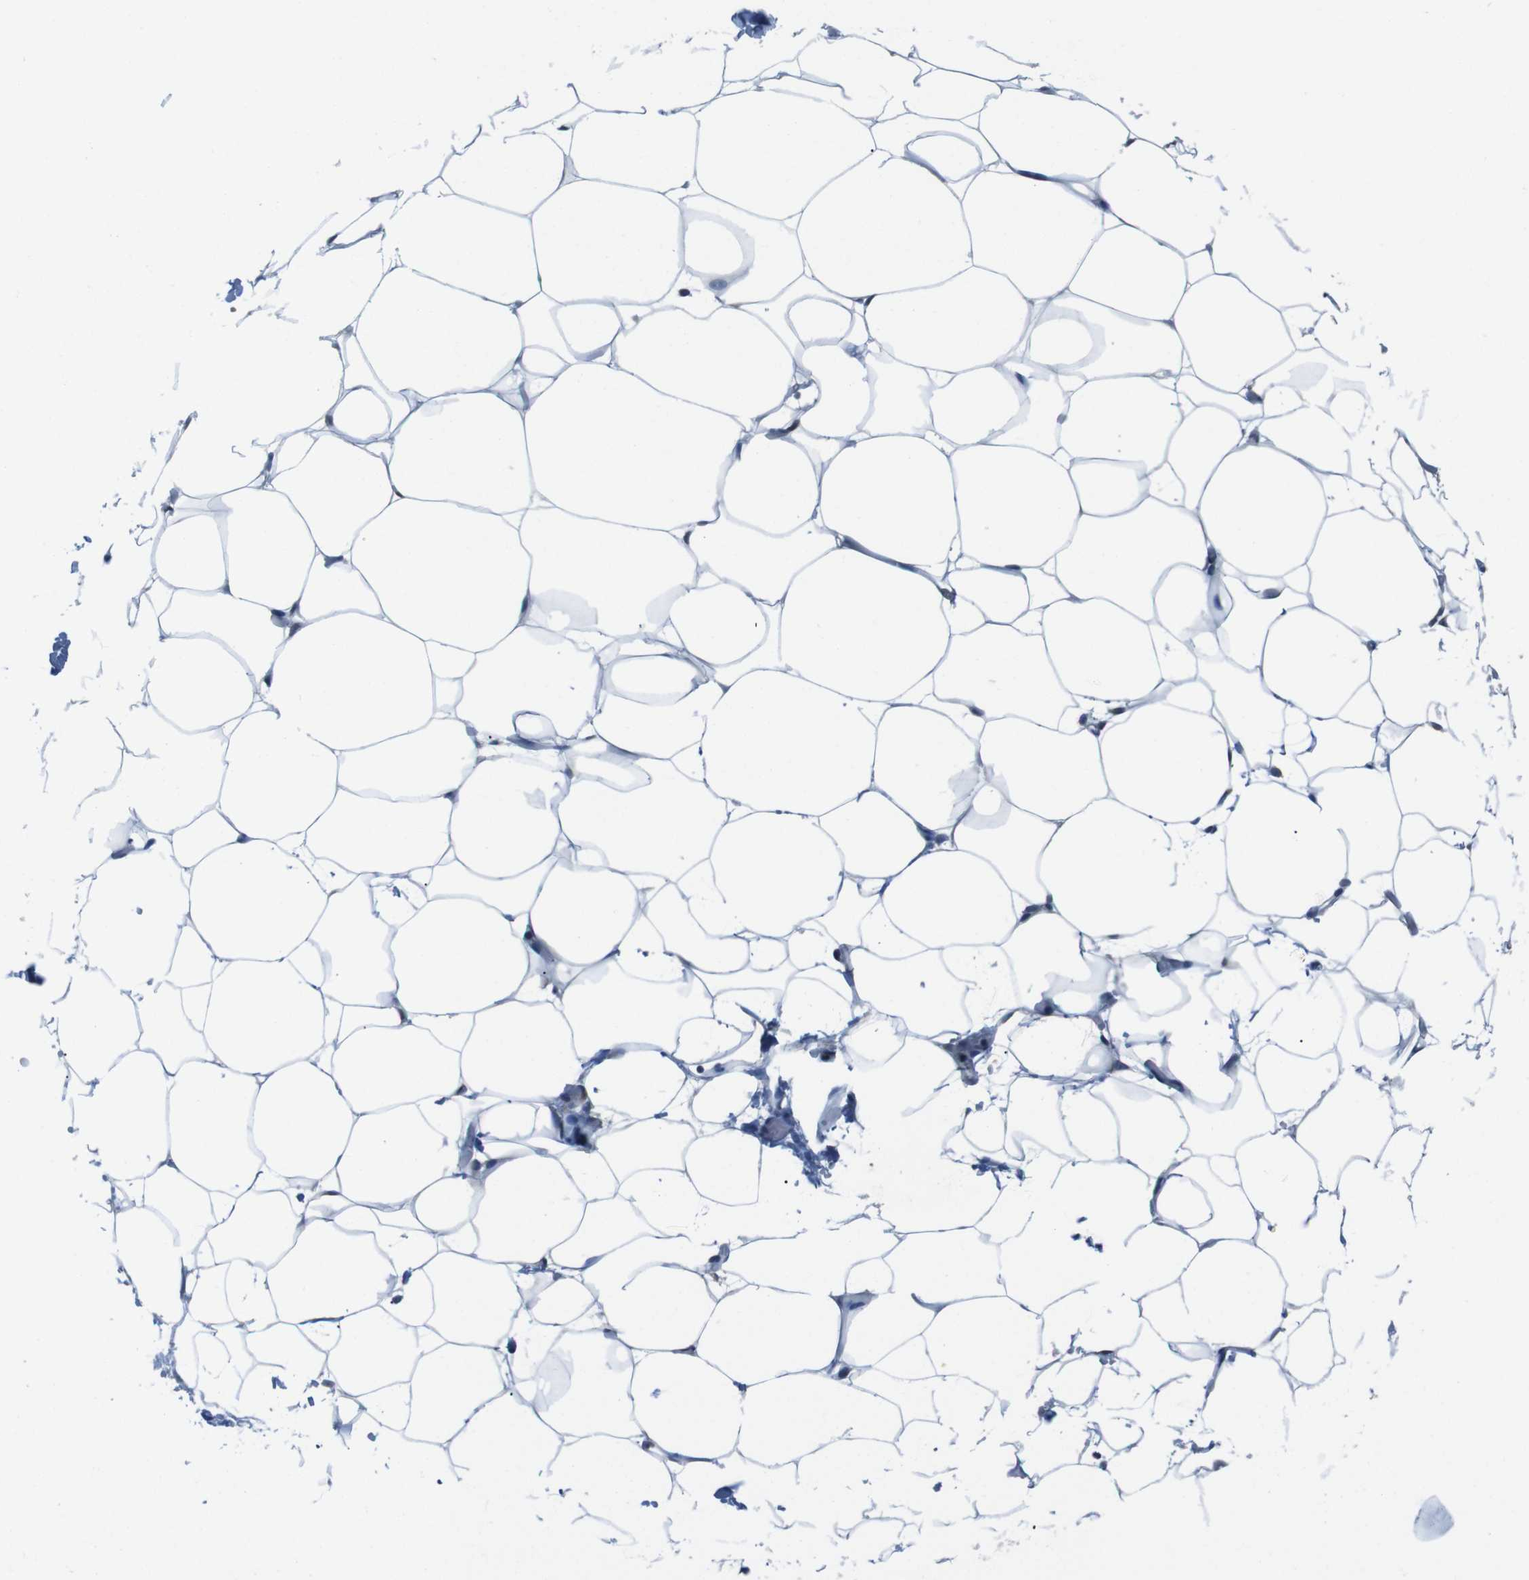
{"staining": {"intensity": "negative", "quantity": "none", "location": "none"}, "tissue": "adipose tissue", "cell_type": "Adipocytes", "image_type": "normal", "snomed": [{"axis": "morphology", "description": "Normal tissue, NOS"}, {"axis": "topography", "description": "Breast"}, {"axis": "topography", "description": "Adipose tissue"}], "caption": "This is an IHC photomicrograph of normal human adipose tissue. There is no positivity in adipocytes.", "gene": "LRP5", "patient": {"sex": "female", "age": 25}}